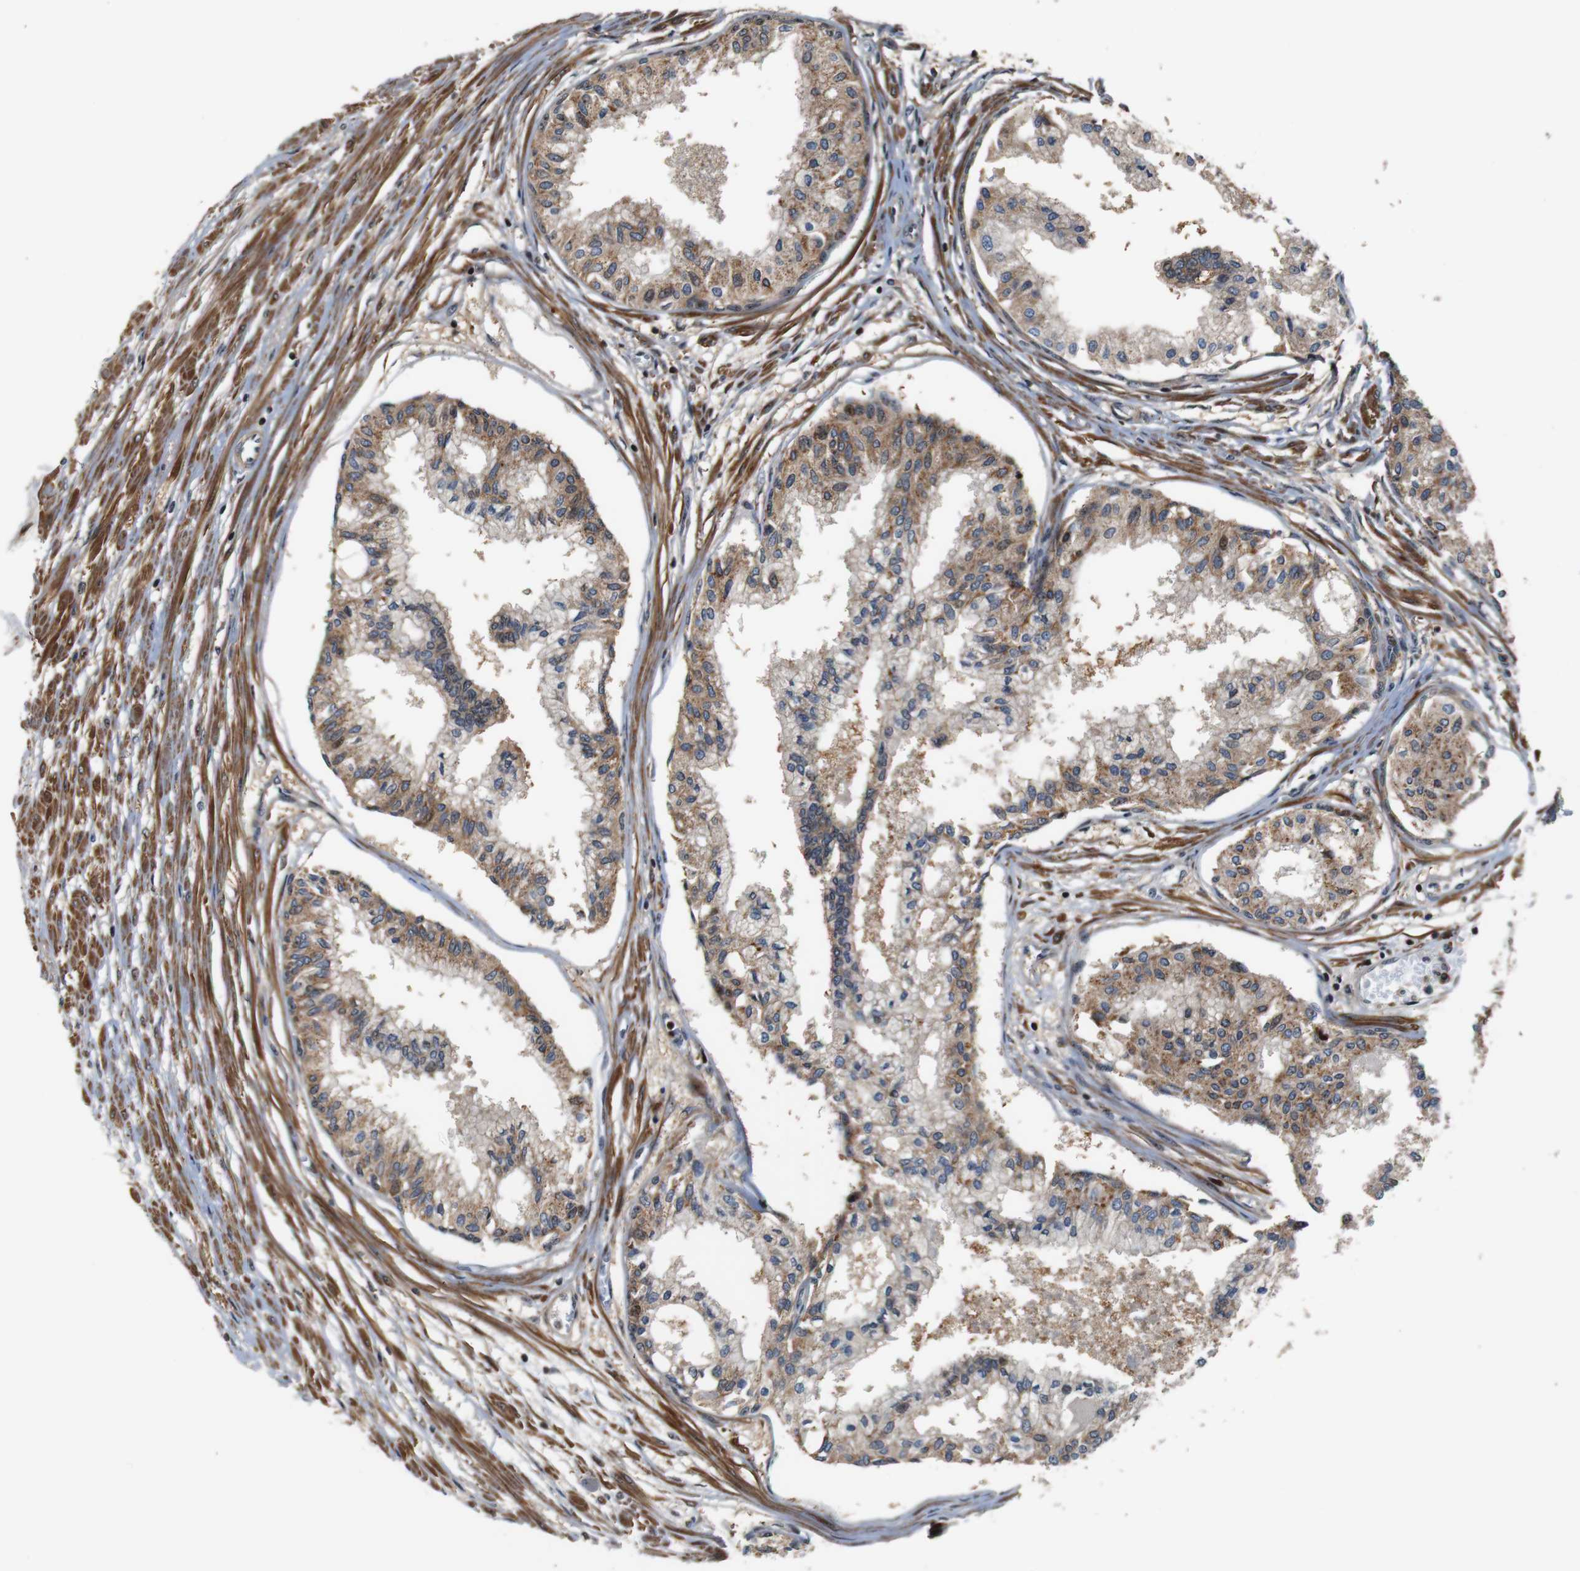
{"staining": {"intensity": "weak", "quantity": ">75%", "location": "cytoplasmic/membranous,nuclear"}, "tissue": "prostate", "cell_type": "Glandular cells", "image_type": "normal", "snomed": [{"axis": "morphology", "description": "Normal tissue, NOS"}, {"axis": "topography", "description": "Prostate"}, {"axis": "topography", "description": "Seminal veicle"}], "caption": "Glandular cells show weak cytoplasmic/membranous,nuclear positivity in approximately >75% of cells in unremarkable prostate.", "gene": "LRP4", "patient": {"sex": "male", "age": 60}}